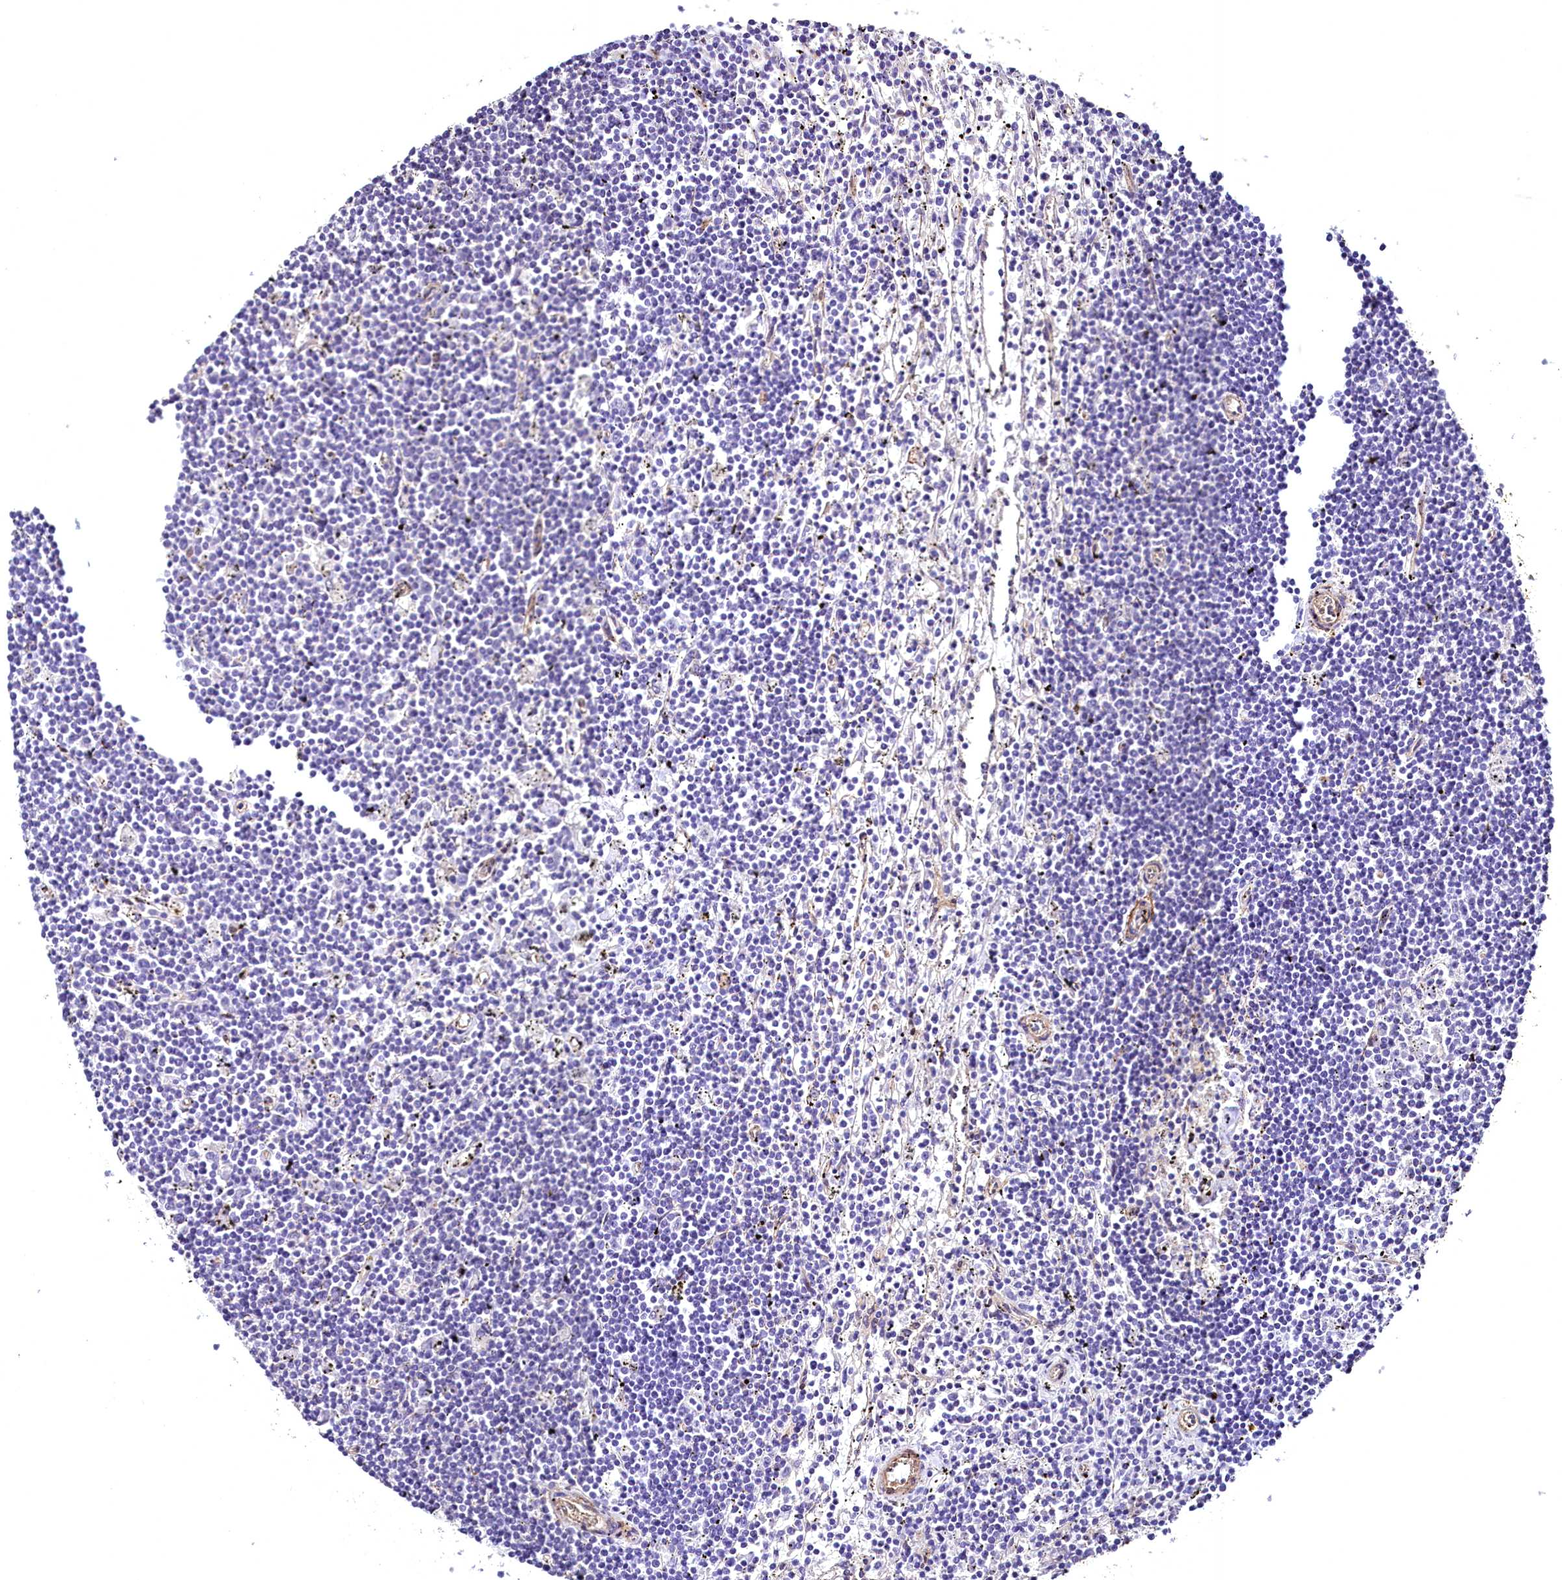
{"staining": {"intensity": "negative", "quantity": "none", "location": "none"}, "tissue": "lymphoma", "cell_type": "Tumor cells", "image_type": "cancer", "snomed": [{"axis": "morphology", "description": "Malignant lymphoma, non-Hodgkin's type, Low grade"}, {"axis": "topography", "description": "Spleen"}], "caption": "The immunohistochemistry (IHC) photomicrograph has no significant expression in tumor cells of low-grade malignant lymphoma, non-Hodgkin's type tissue.", "gene": "STXBP1", "patient": {"sex": "male", "age": 76}}